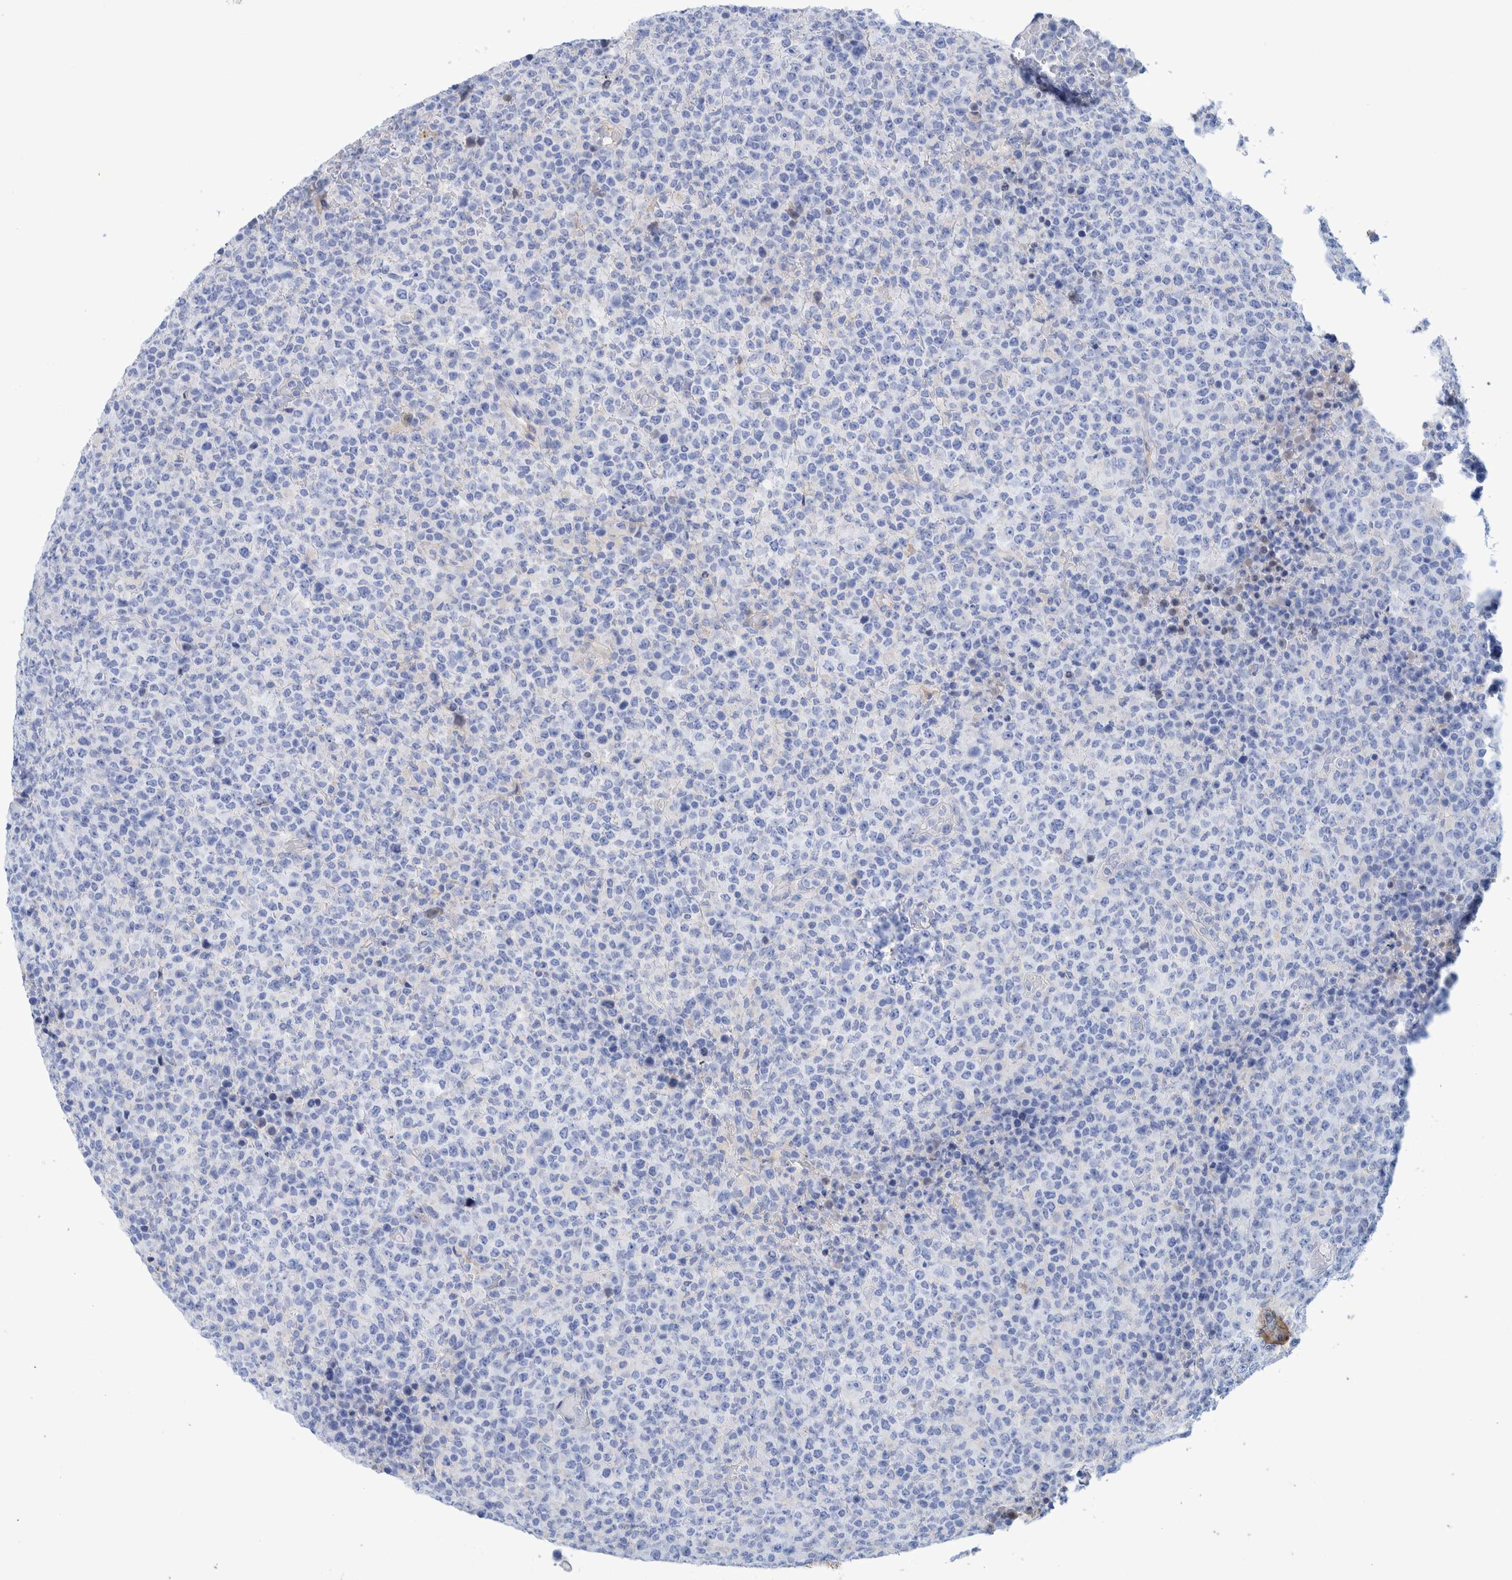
{"staining": {"intensity": "negative", "quantity": "none", "location": "none"}, "tissue": "lymphoma", "cell_type": "Tumor cells", "image_type": "cancer", "snomed": [{"axis": "morphology", "description": "Malignant lymphoma, non-Hodgkin's type, High grade"}, {"axis": "topography", "description": "Lymph node"}], "caption": "Immunohistochemical staining of human lymphoma shows no significant staining in tumor cells.", "gene": "PERP", "patient": {"sex": "male", "age": 13}}